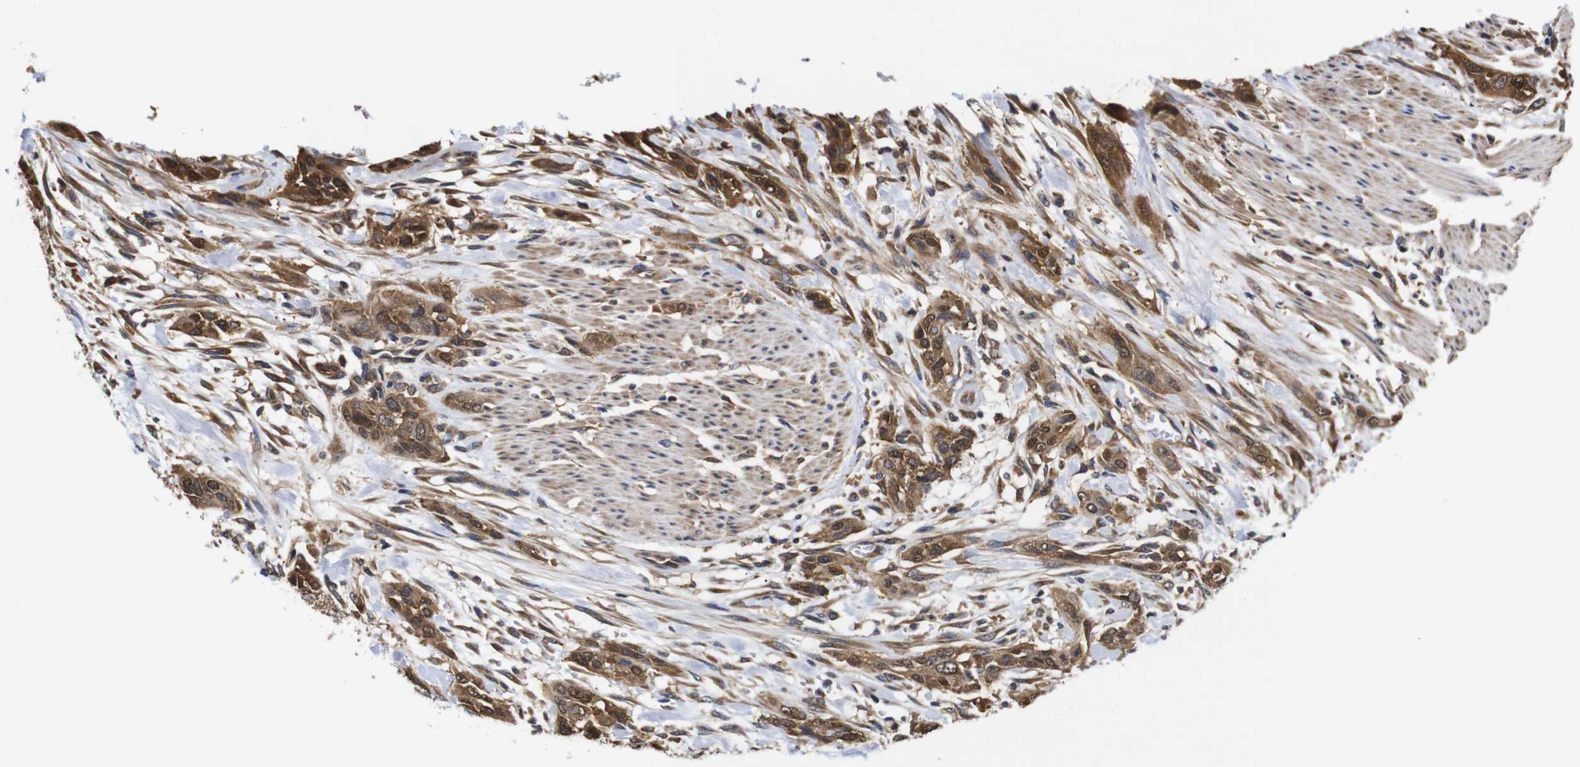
{"staining": {"intensity": "strong", "quantity": ">75%", "location": "cytoplasmic/membranous"}, "tissue": "urothelial cancer", "cell_type": "Tumor cells", "image_type": "cancer", "snomed": [{"axis": "morphology", "description": "Urothelial carcinoma, High grade"}, {"axis": "topography", "description": "Urinary bladder"}], "caption": "Strong cytoplasmic/membranous staining is present in approximately >75% of tumor cells in high-grade urothelial carcinoma.", "gene": "LRRCC1", "patient": {"sex": "male", "age": 35}}